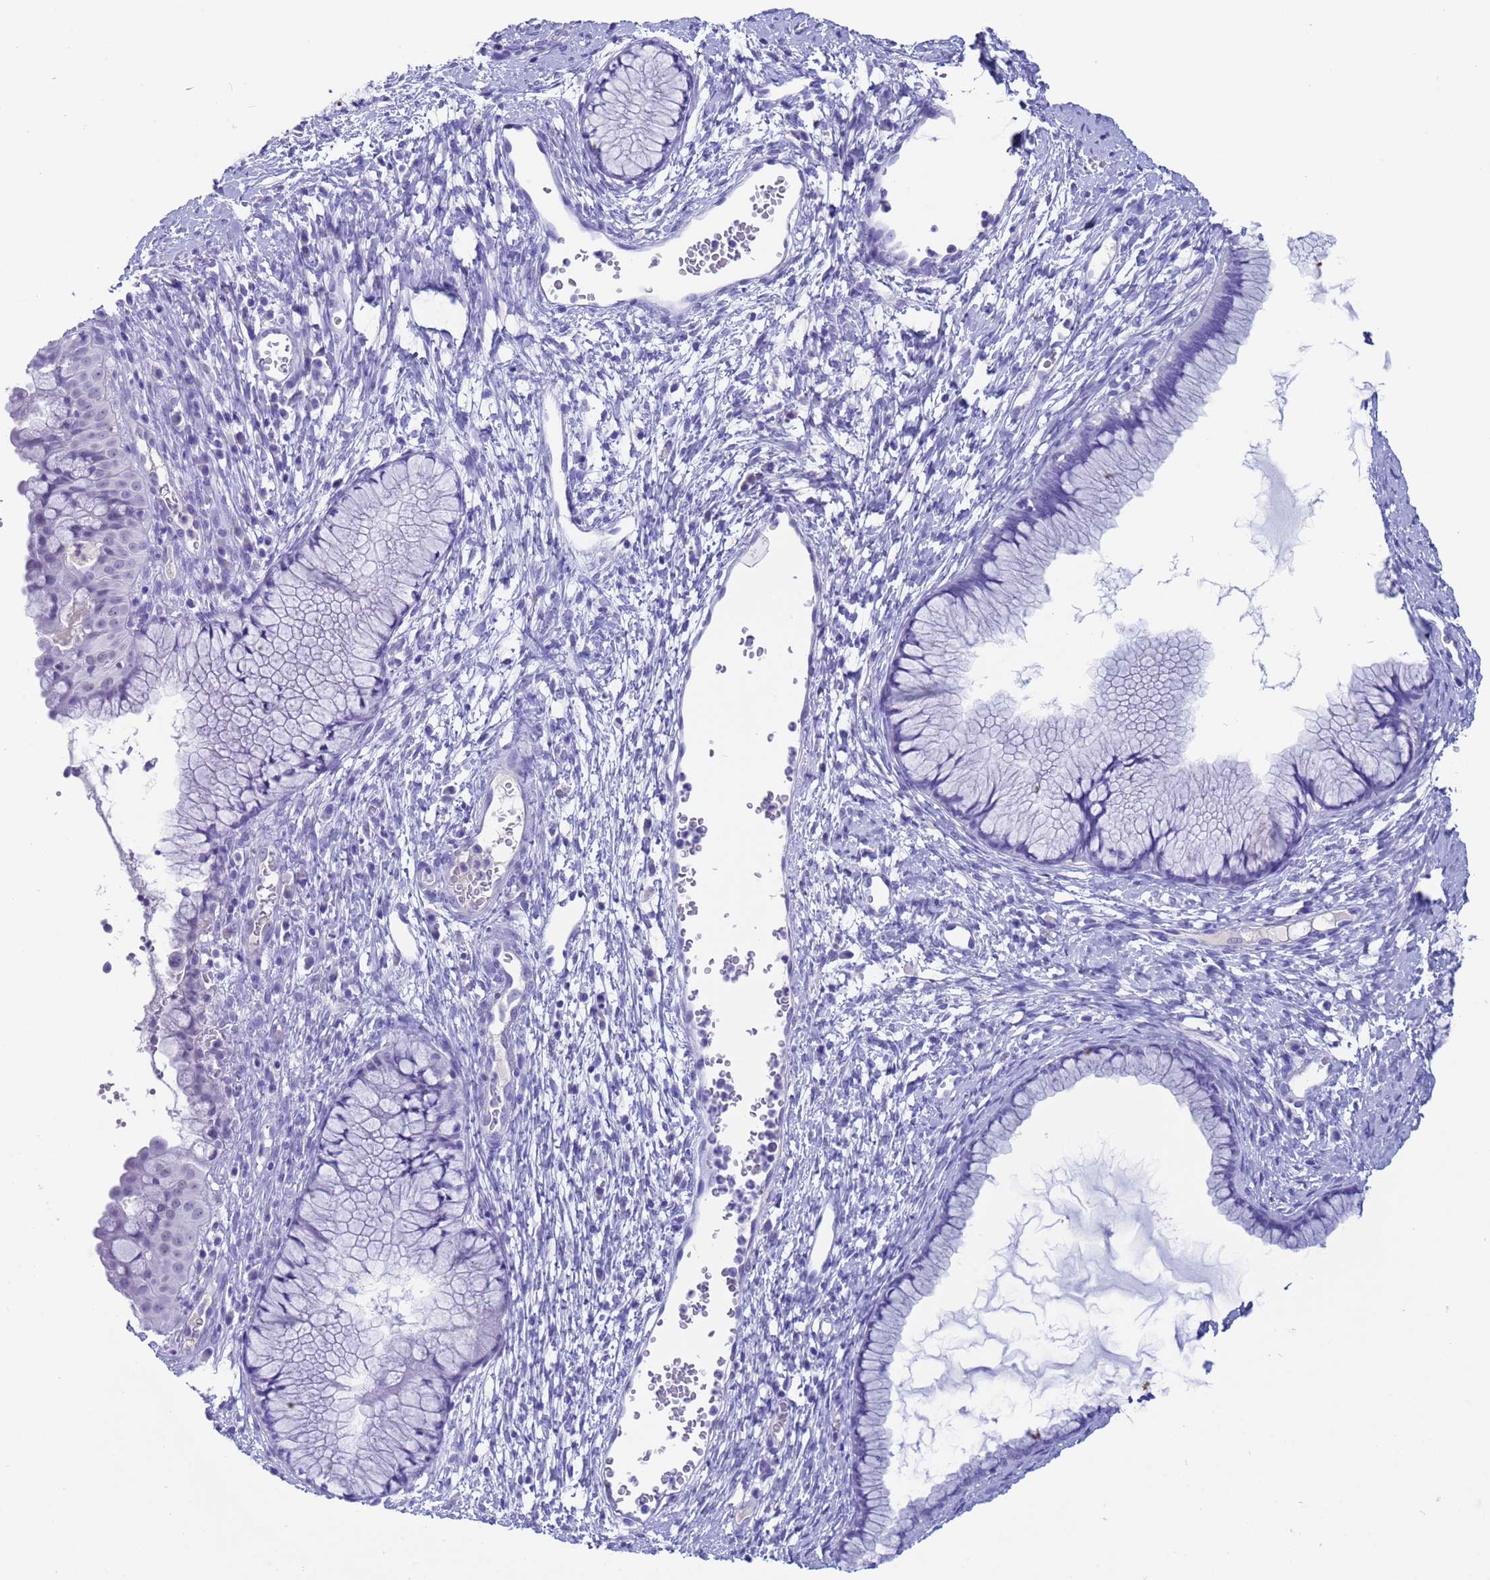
{"staining": {"intensity": "negative", "quantity": "none", "location": "none"}, "tissue": "cervix", "cell_type": "Glandular cells", "image_type": "normal", "snomed": [{"axis": "morphology", "description": "Normal tissue, NOS"}, {"axis": "topography", "description": "Cervix"}], "caption": "High power microscopy image of an immunohistochemistry micrograph of normal cervix, revealing no significant expression in glandular cells.", "gene": "CKM", "patient": {"sex": "female", "age": 42}}